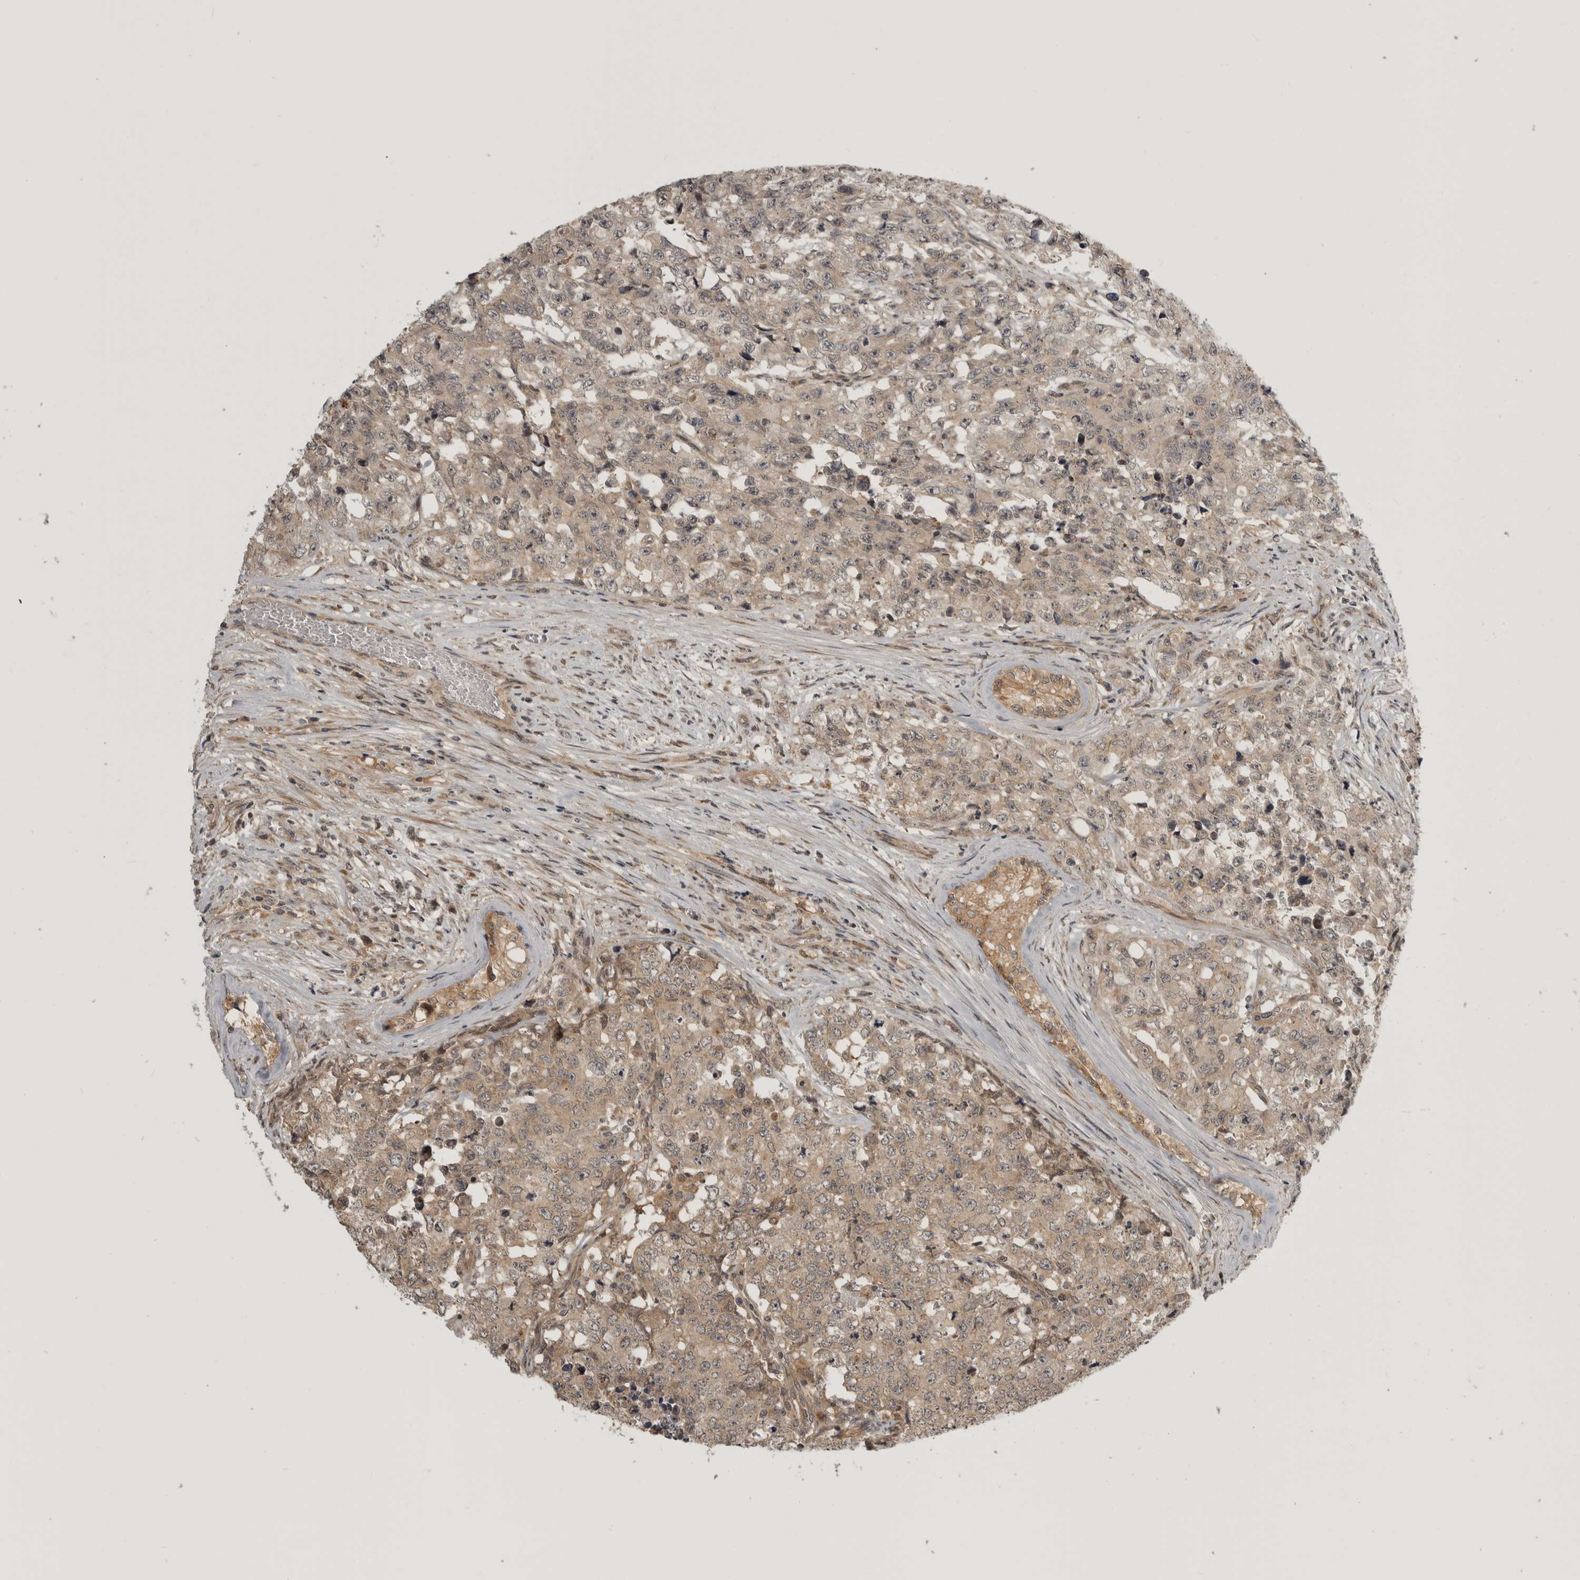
{"staining": {"intensity": "weak", "quantity": "<25%", "location": "cytoplasmic/membranous"}, "tissue": "testis cancer", "cell_type": "Tumor cells", "image_type": "cancer", "snomed": [{"axis": "morphology", "description": "Carcinoma, Embryonal, NOS"}, {"axis": "topography", "description": "Testis"}], "caption": "Immunohistochemical staining of testis embryonal carcinoma reveals no significant staining in tumor cells. (Stains: DAB (3,3'-diaminobenzidine) immunohistochemistry with hematoxylin counter stain, Microscopy: brightfield microscopy at high magnification).", "gene": "CUEDC1", "patient": {"sex": "male", "age": 28}}